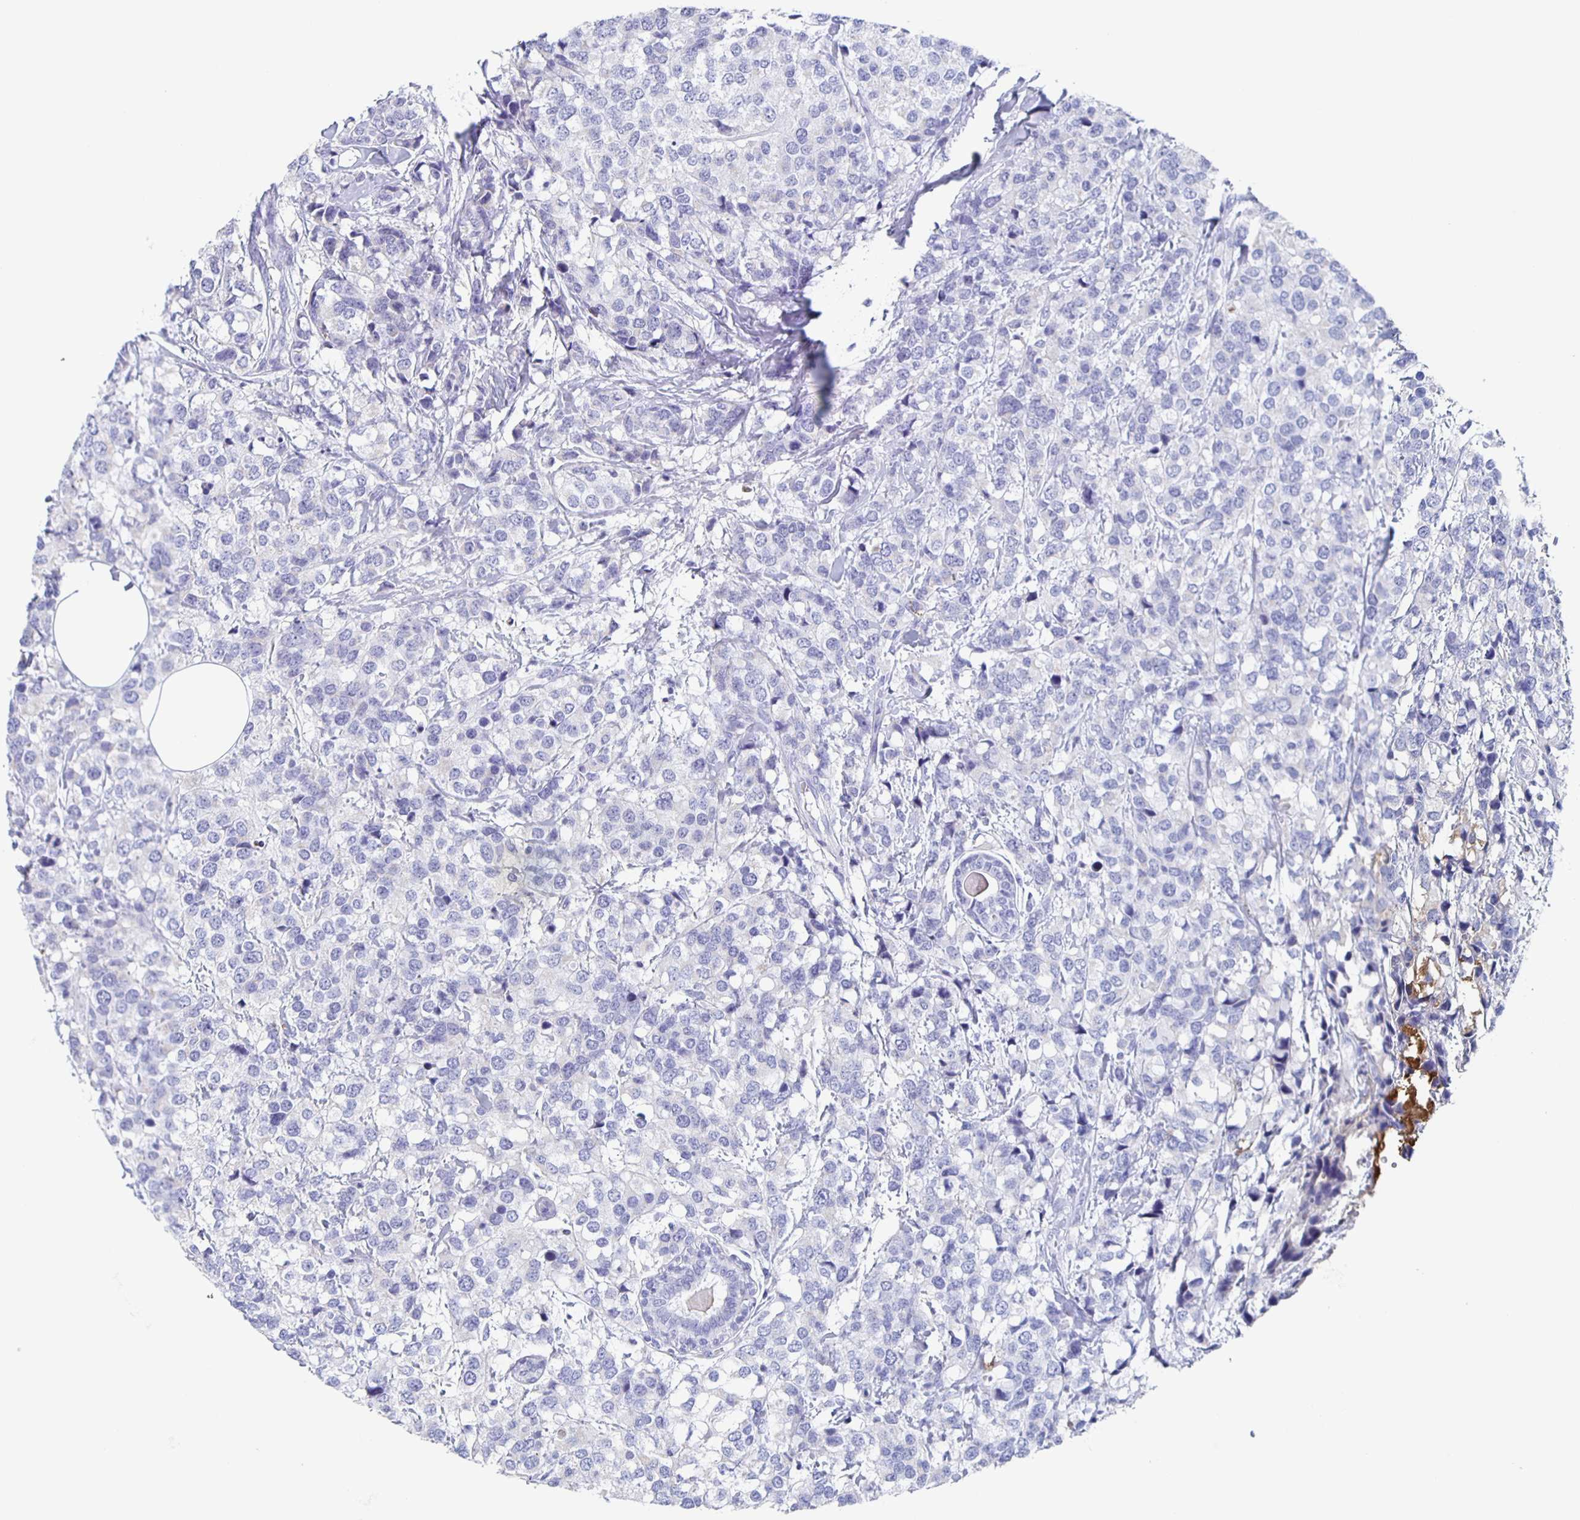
{"staining": {"intensity": "negative", "quantity": "none", "location": "none"}, "tissue": "breast cancer", "cell_type": "Tumor cells", "image_type": "cancer", "snomed": [{"axis": "morphology", "description": "Lobular carcinoma"}, {"axis": "topography", "description": "Breast"}], "caption": "Tumor cells are negative for protein expression in human breast lobular carcinoma.", "gene": "FGA", "patient": {"sex": "female", "age": 59}}